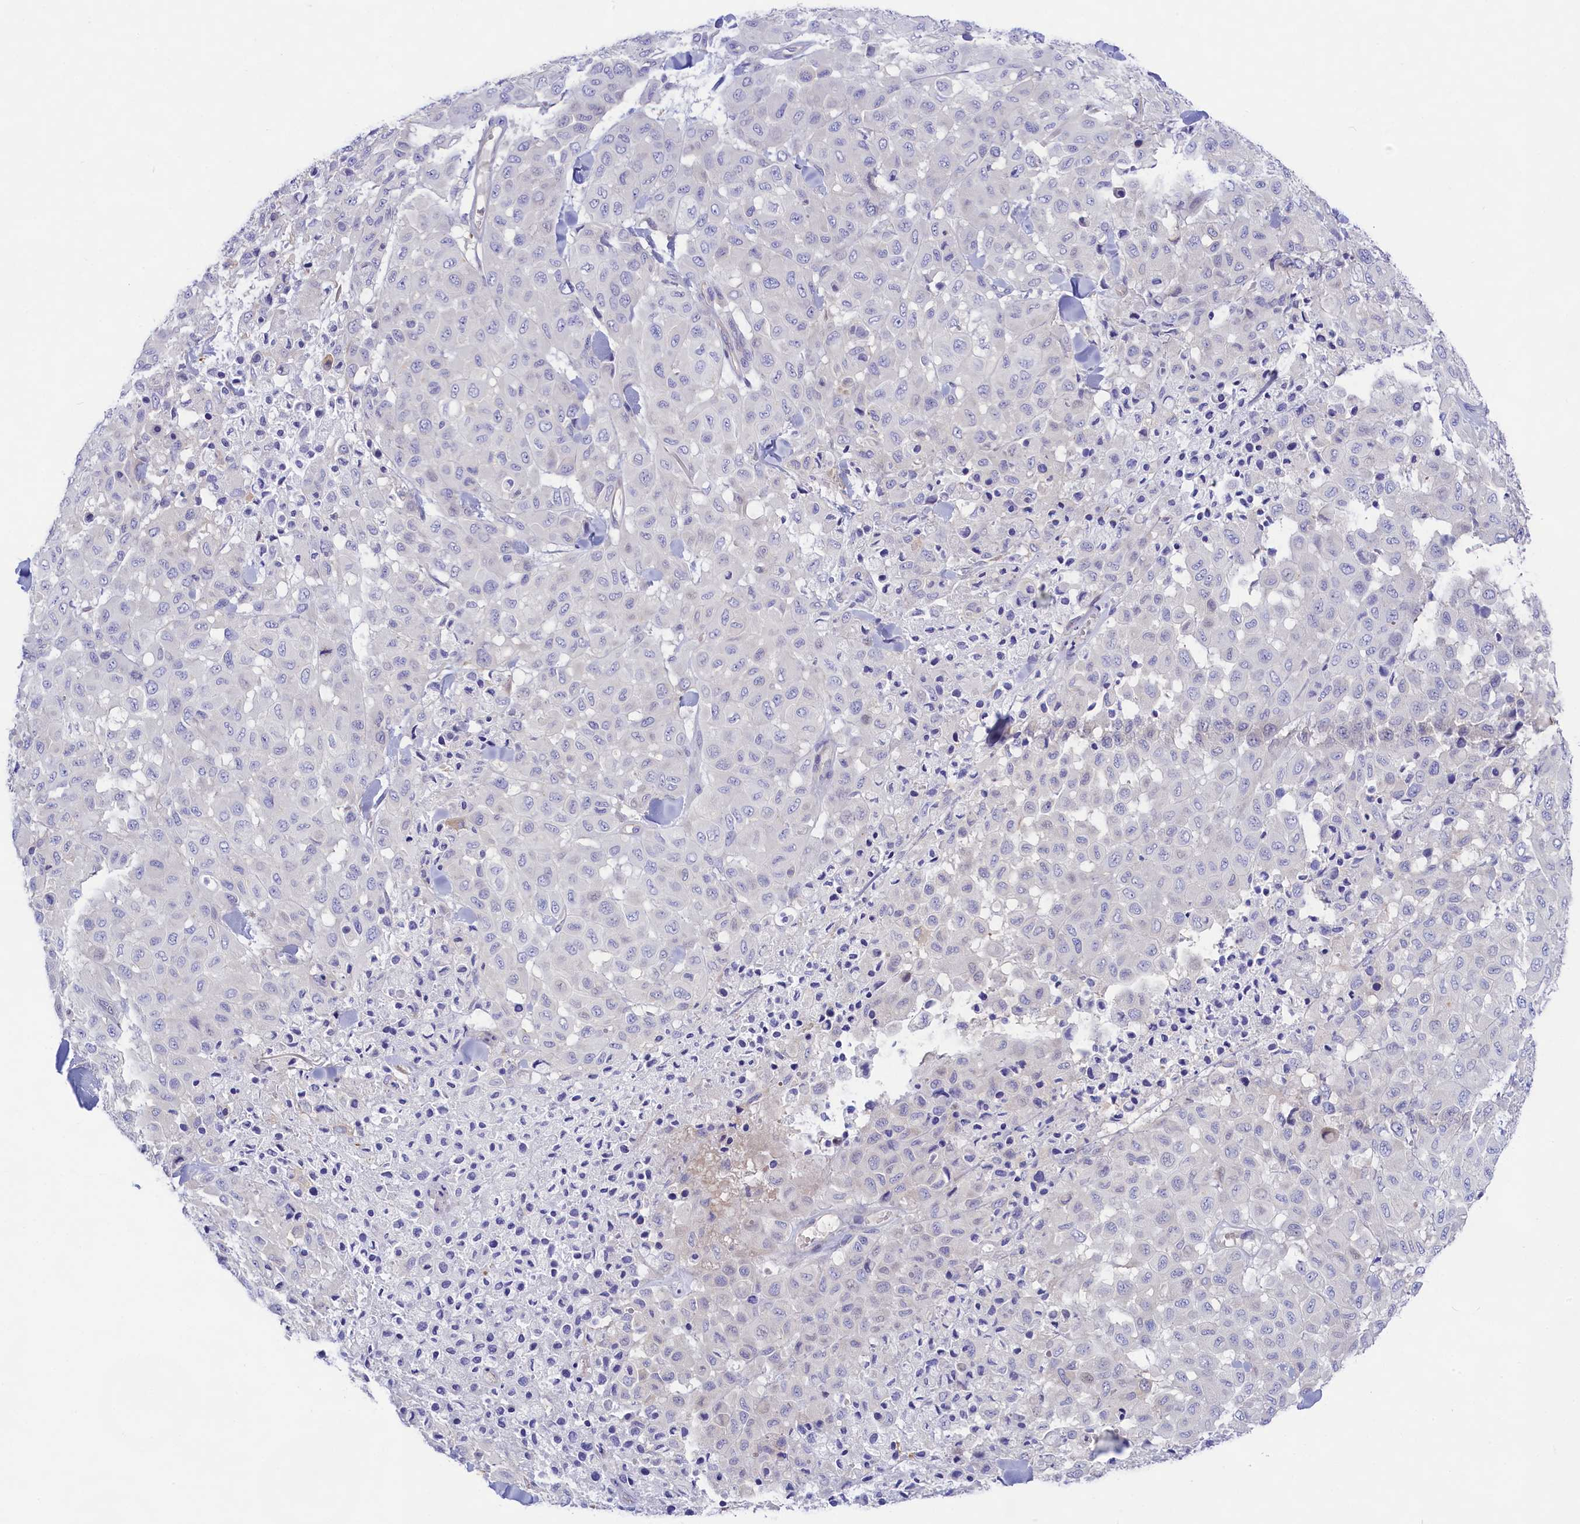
{"staining": {"intensity": "negative", "quantity": "none", "location": "none"}, "tissue": "melanoma", "cell_type": "Tumor cells", "image_type": "cancer", "snomed": [{"axis": "morphology", "description": "Malignant melanoma, Metastatic site"}, {"axis": "topography", "description": "Skin"}], "caption": "Immunohistochemistry (IHC) histopathology image of neoplastic tissue: human melanoma stained with DAB reveals no significant protein staining in tumor cells.", "gene": "PPP1R13L", "patient": {"sex": "female", "age": 81}}